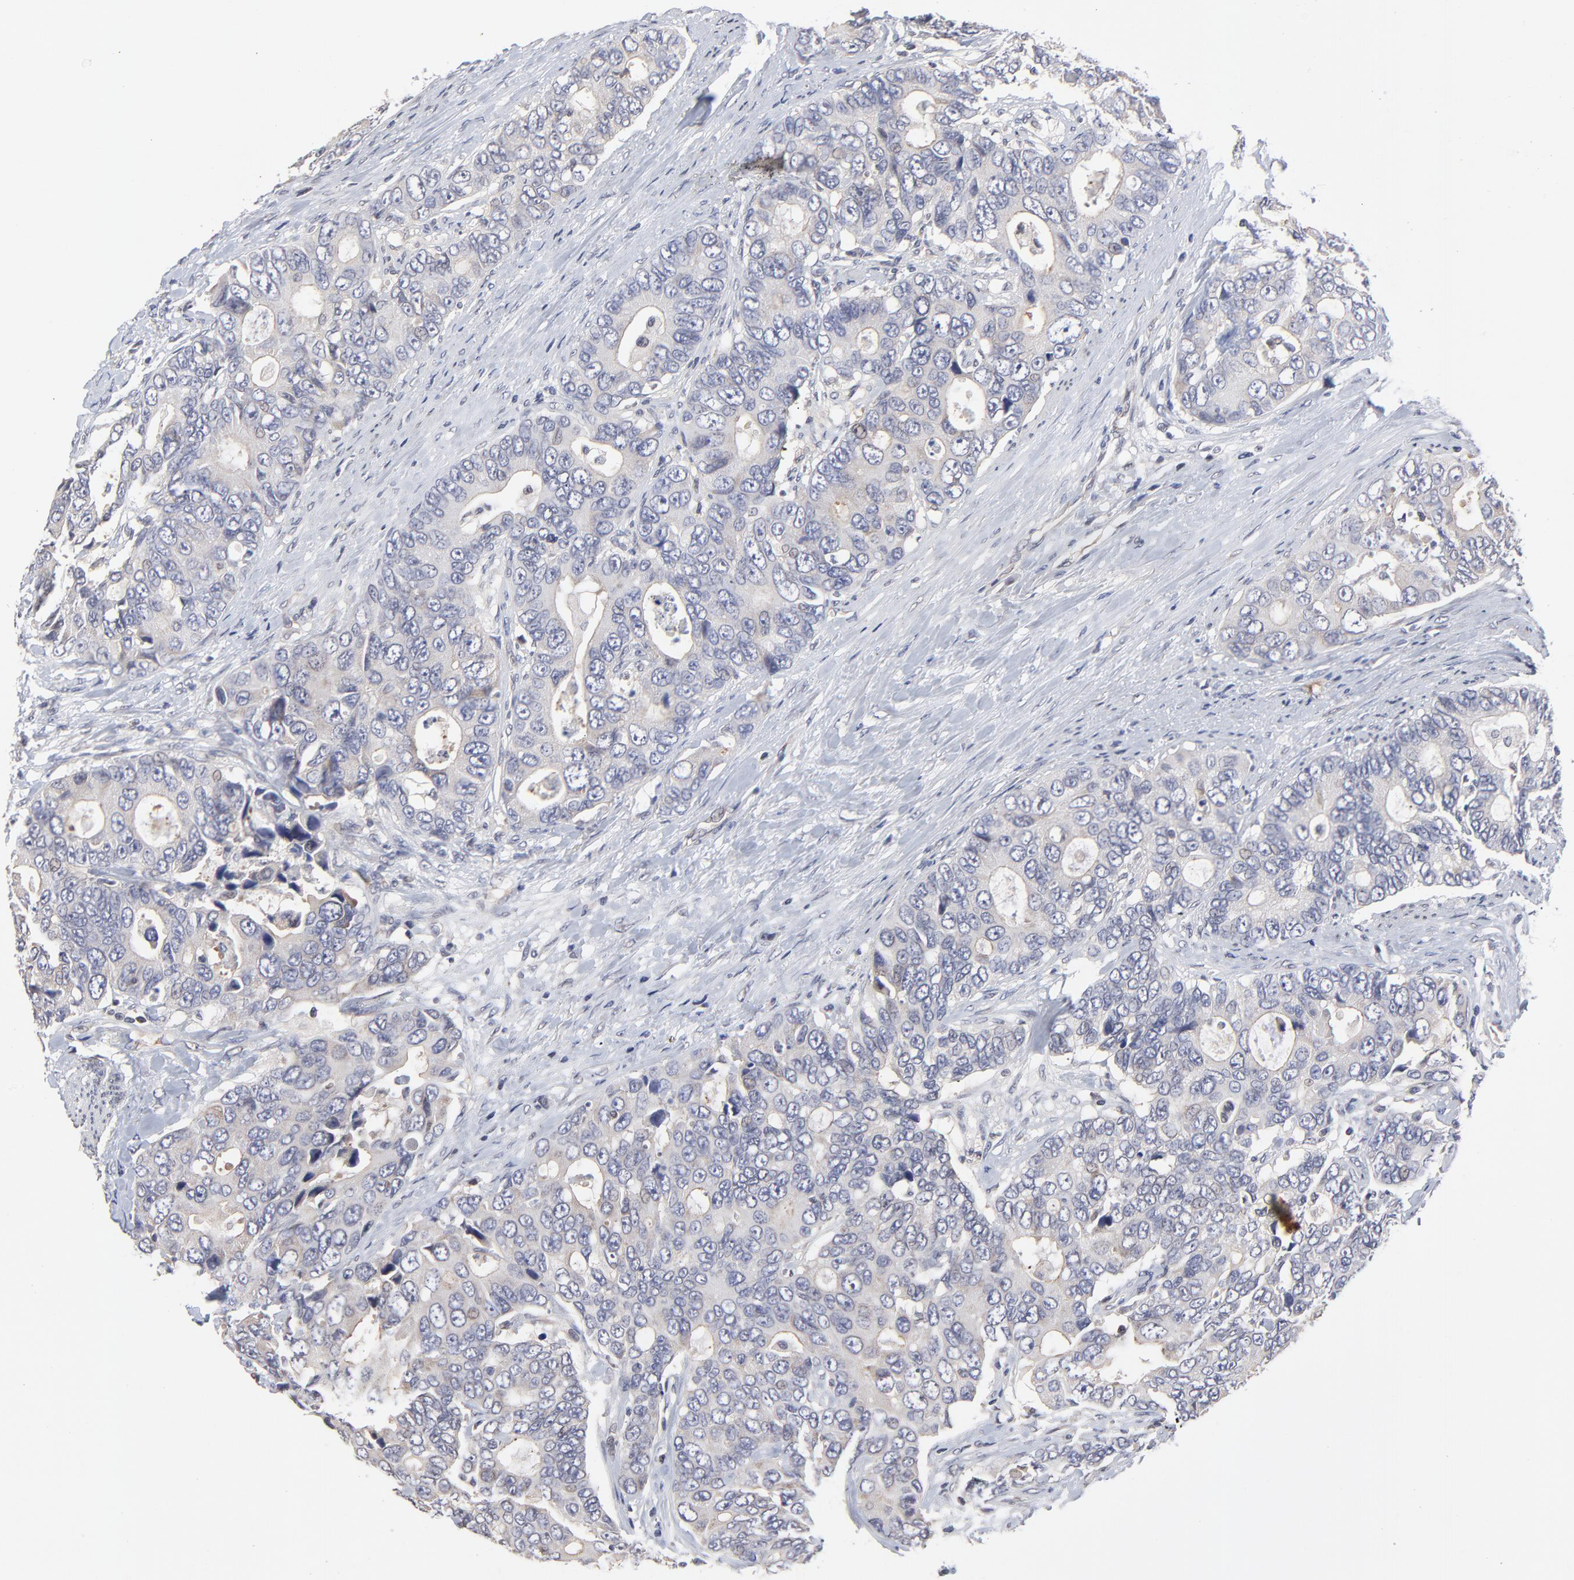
{"staining": {"intensity": "weak", "quantity": ">75%", "location": "cytoplasmic/membranous"}, "tissue": "colorectal cancer", "cell_type": "Tumor cells", "image_type": "cancer", "snomed": [{"axis": "morphology", "description": "Adenocarcinoma, NOS"}, {"axis": "topography", "description": "Rectum"}], "caption": "A histopathology image showing weak cytoplasmic/membranous expression in about >75% of tumor cells in colorectal cancer, as visualized by brown immunohistochemical staining.", "gene": "ZNF157", "patient": {"sex": "female", "age": 67}}